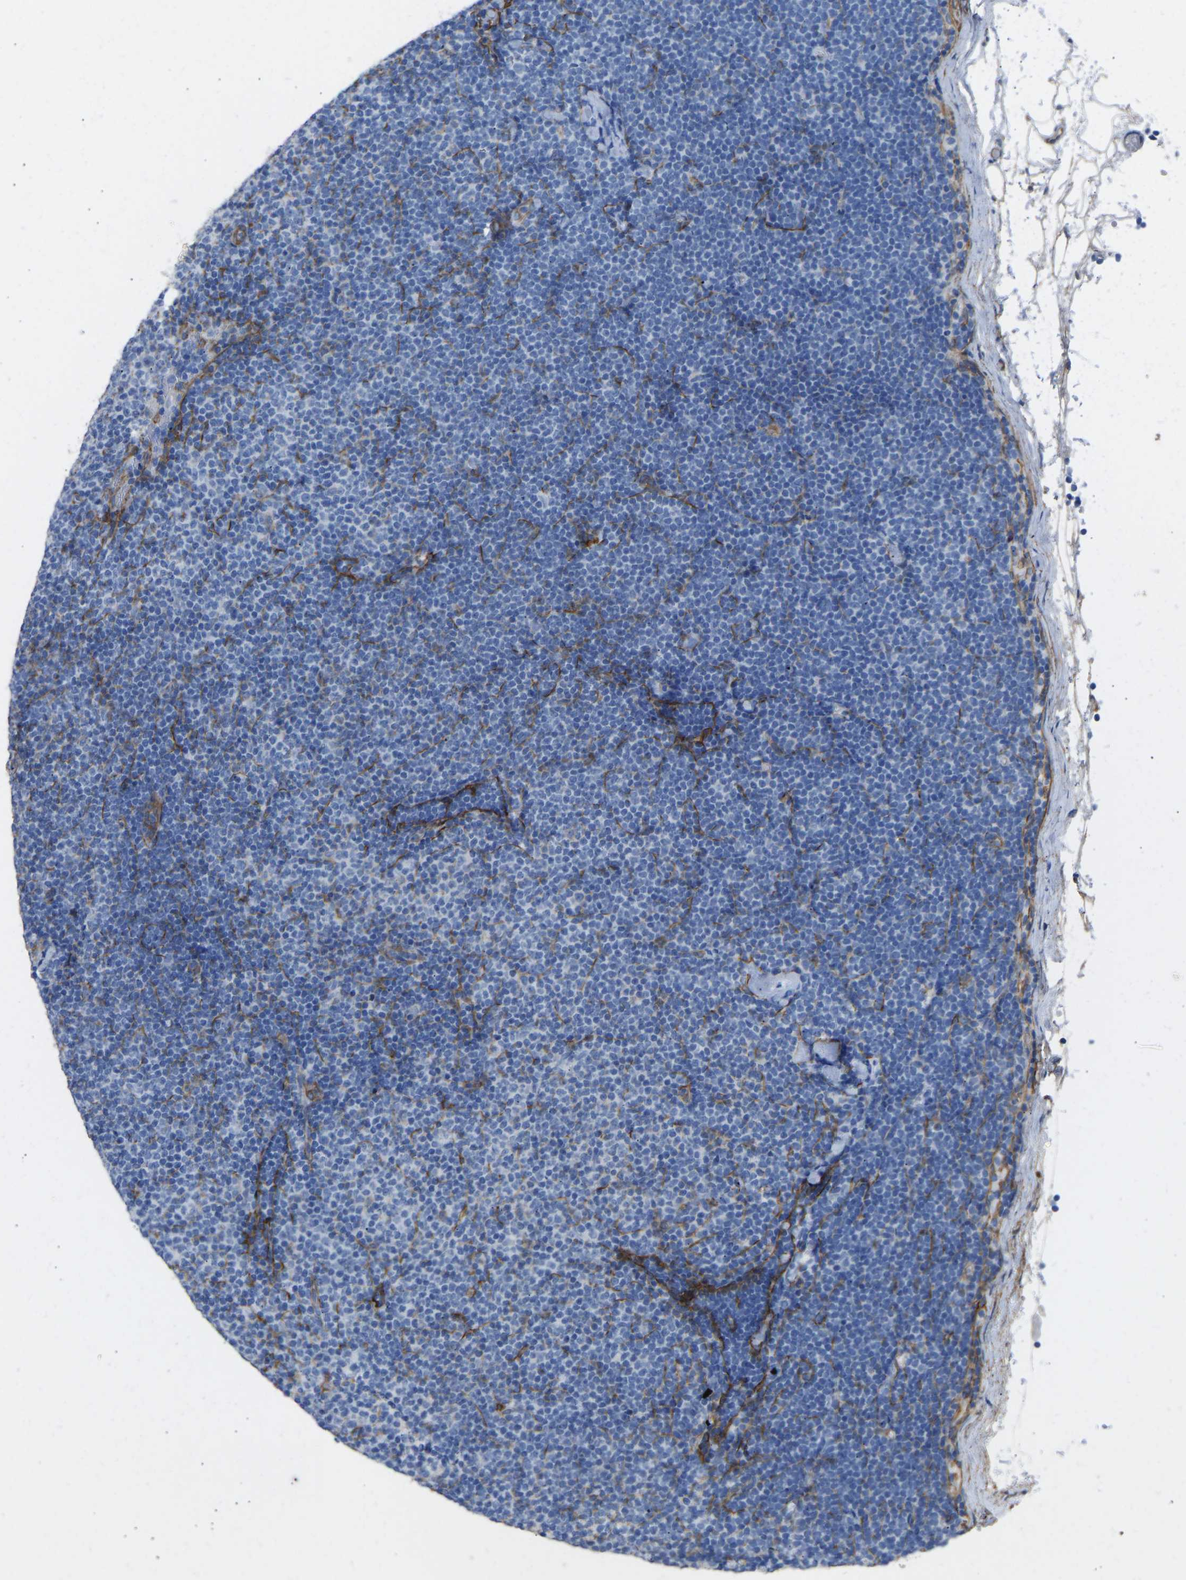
{"staining": {"intensity": "negative", "quantity": "none", "location": "none"}, "tissue": "lymphoma", "cell_type": "Tumor cells", "image_type": "cancer", "snomed": [{"axis": "morphology", "description": "Malignant lymphoma, non-Hodgkin's type, Low grade"}, {"axis": "topography", "description": "Lymph node"}], "caption": "Malignant lymphoma, non-Hodgkin's type (low-grade) was stained to show a protein in brown. There is no significant staining in tumor cells.", "gene": "MYH10", "patient": {"sex": "female", "age": 53}}